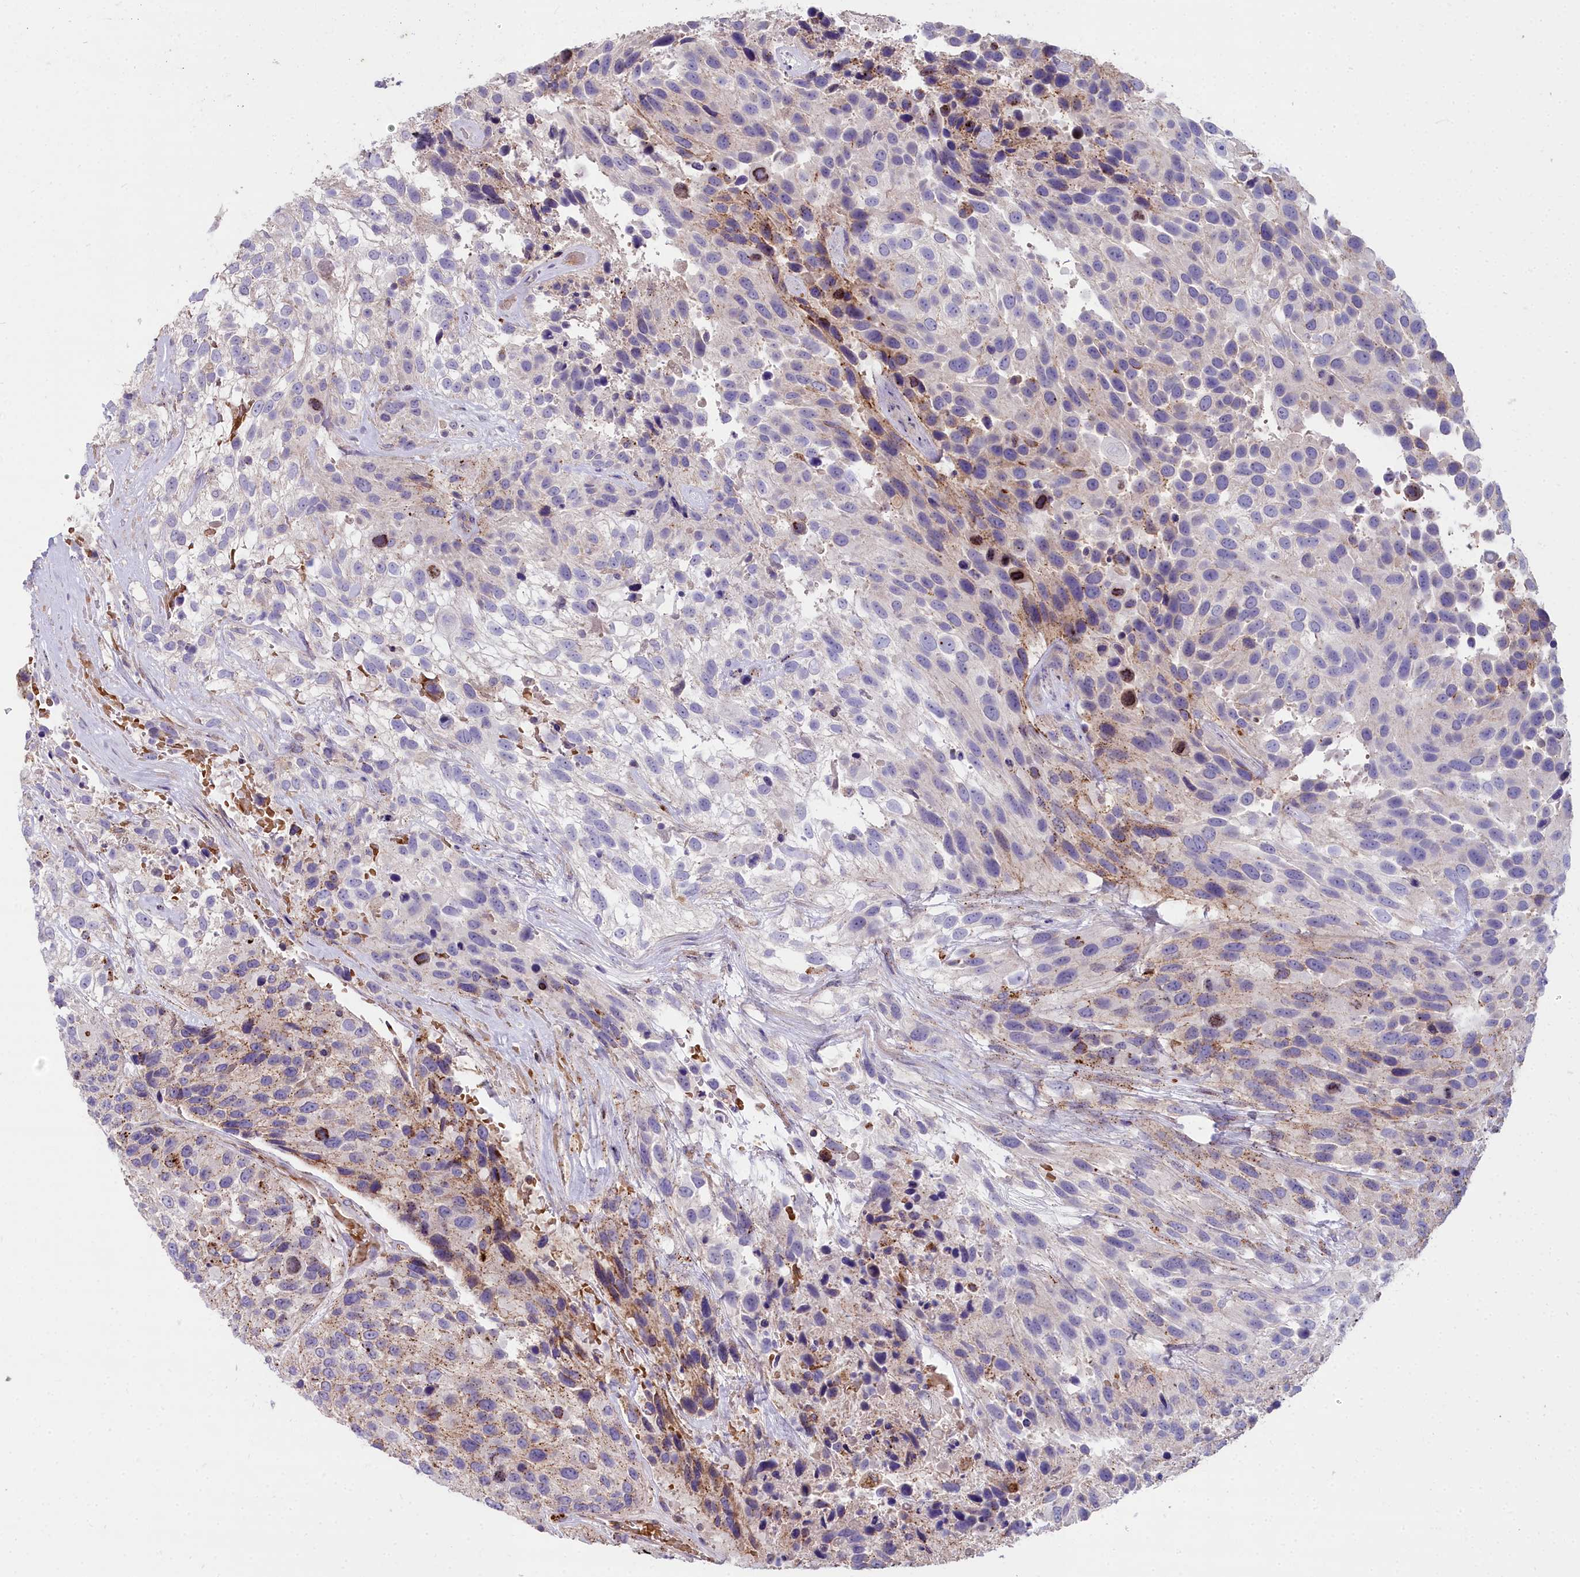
{"staining": {"intensity": "moderate", "quantity": "<25%", "location": "cytoplasmic/membranous"}, "tissue": "urothelial cancer", "cell_type": "Tumor cells", "image_type": "cancer", "snomed": [{"axis": "morphology", "description": "Urothelial carcinoma, High grade"}, {"axis": "topography", "description": "Urinary bladder"}], "caption": "High-power microscopy captured an immunohistochemistry histopathology image of urothelial cancer, revealing moderate cytoplasmic/membranous expression in approximately <25% of tumor cells.", "gene": "FRMPD1", "patient": {"sex": "female", "age": 70}}